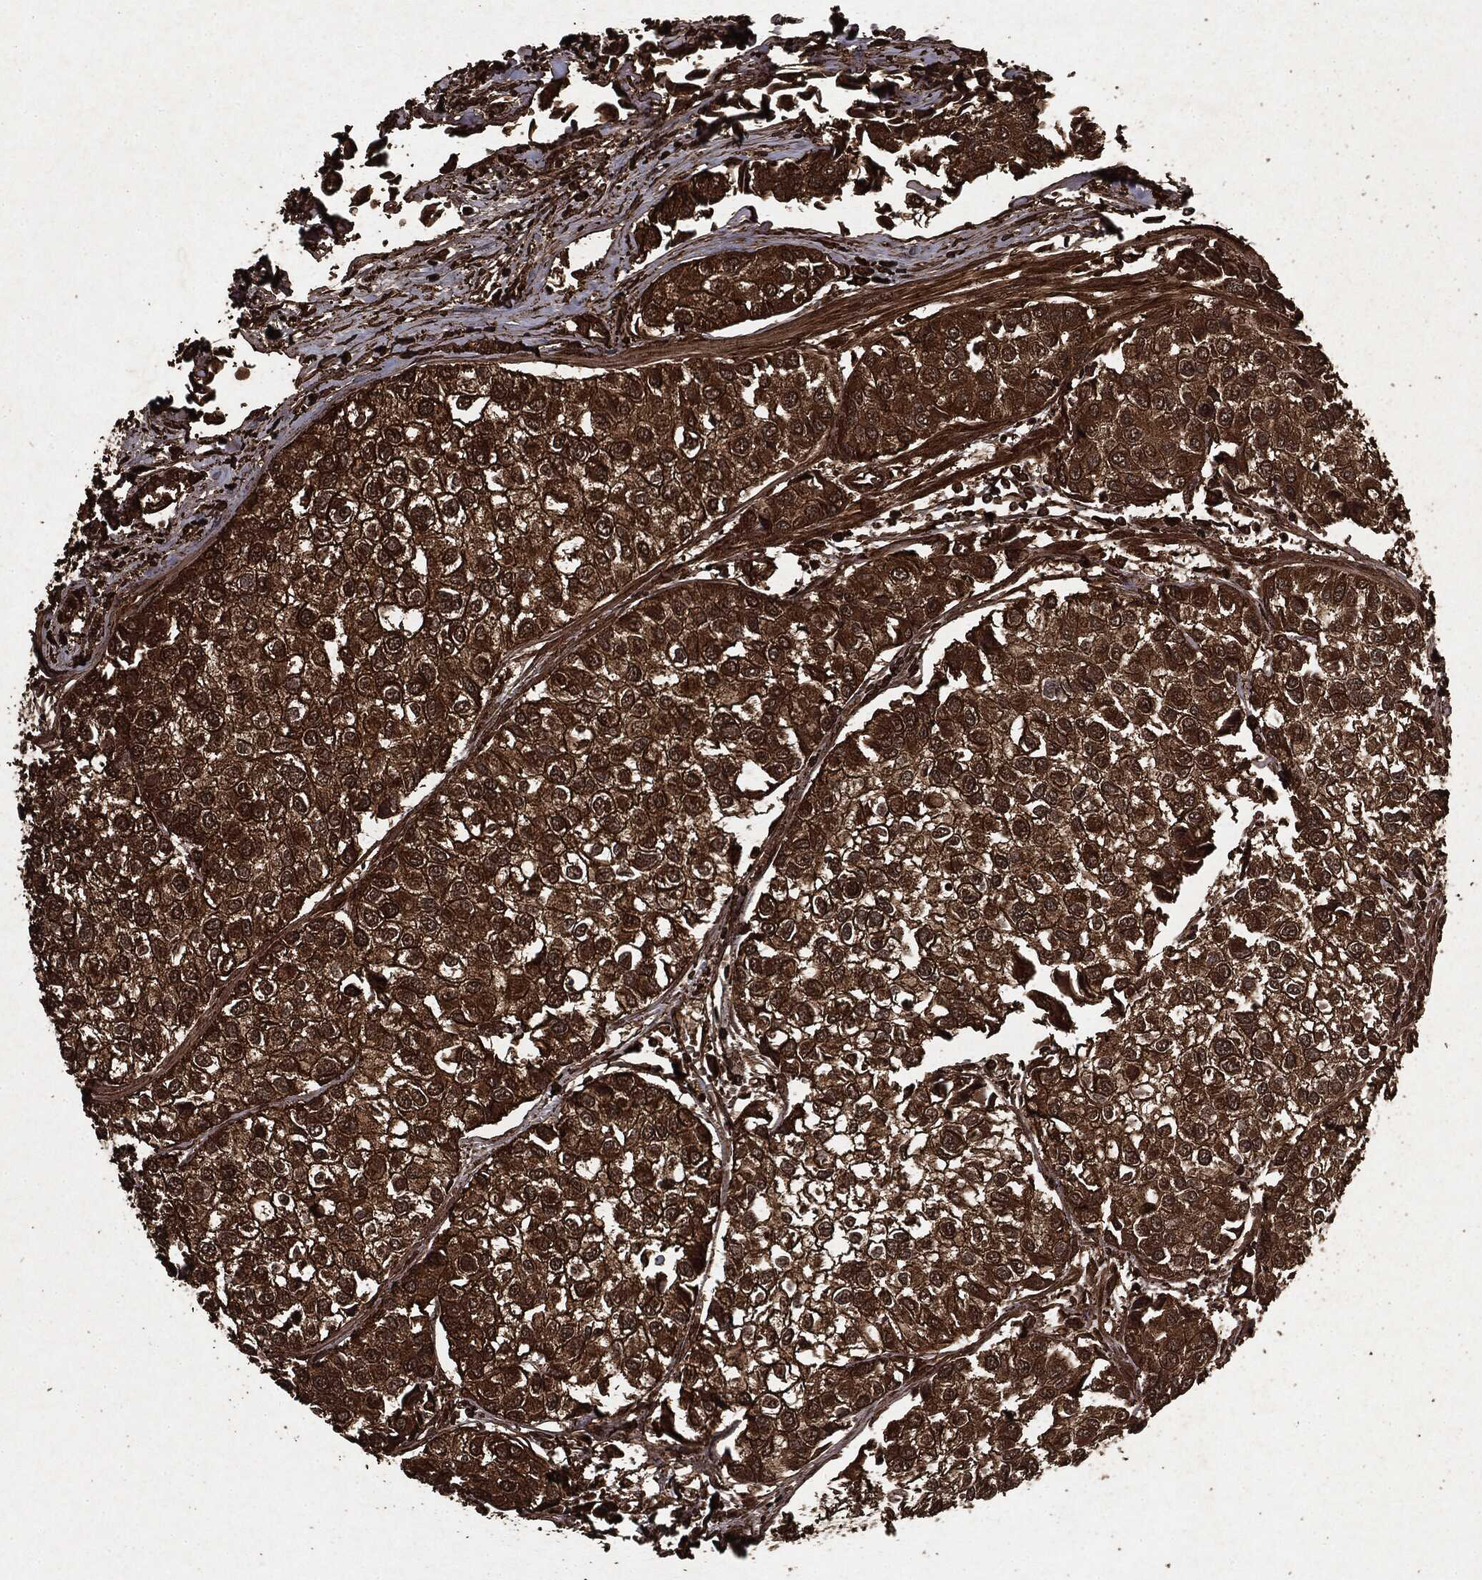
{"staining": {"intensity": "strong", "quantity": ">75%", "location": "cytoplasmic/membranous"}, "tissue": "urothelial cancer", "cell_type": "Tumor cells", "image_type": "cancer", "snomed": [{"axis": "morphology", "description": "Urothelial carcinoma, High grade"}, {"axis": "topography", "description": "Urinary bladder"}], "caption": "DAB immunohistochemical staining of human urothelial cancer demonstrates strong cytoplasmic/membranous protein expression in about >75% of tumor cells.", "gene": "ARAF", "patient": {"sex": "male", "age": 73}}